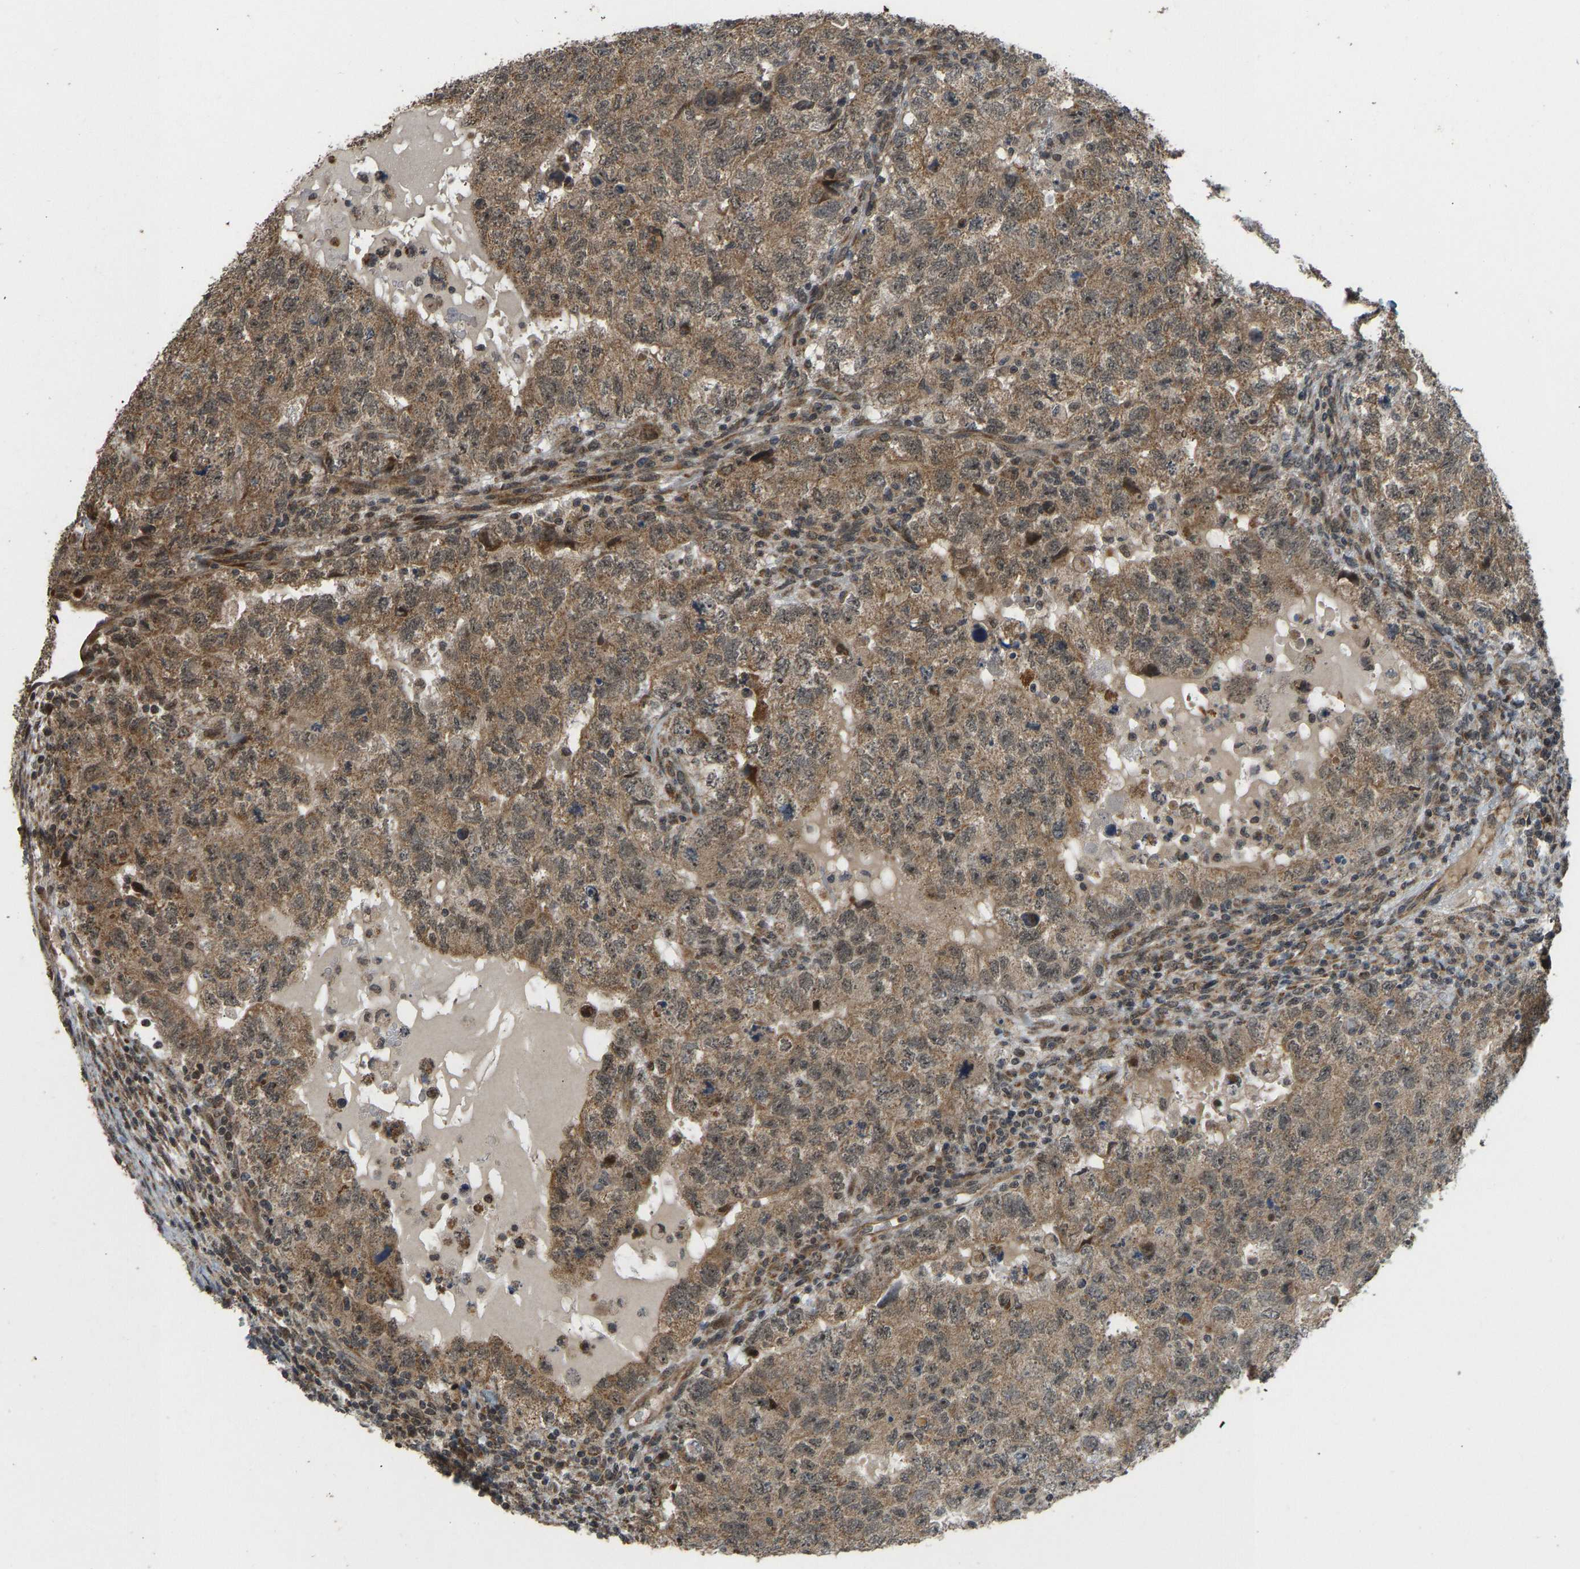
{"staining": {"intensity": "moderate", "quantity": ">75%", "location": "cytoplasmic/membranous"}, "tissue": "testis cancer", "cell_type": "Tumor cells", "image_type": "cancer", "snomed": [{"axis": "morphology", "description": "Carcinoma, Embryonal, NOS"}, {"axis": "topography", "description": "Testis"}], "caption": "IHC (DAB) staining of human testis cancer shows moderate cytoplasmic/membranous protein staining in approximately >75% of tumor cells. (IHC, brightfield microscopy, high magnification).", "gene": "ACADS", "patient": {"sex": "male", "age": 36}}